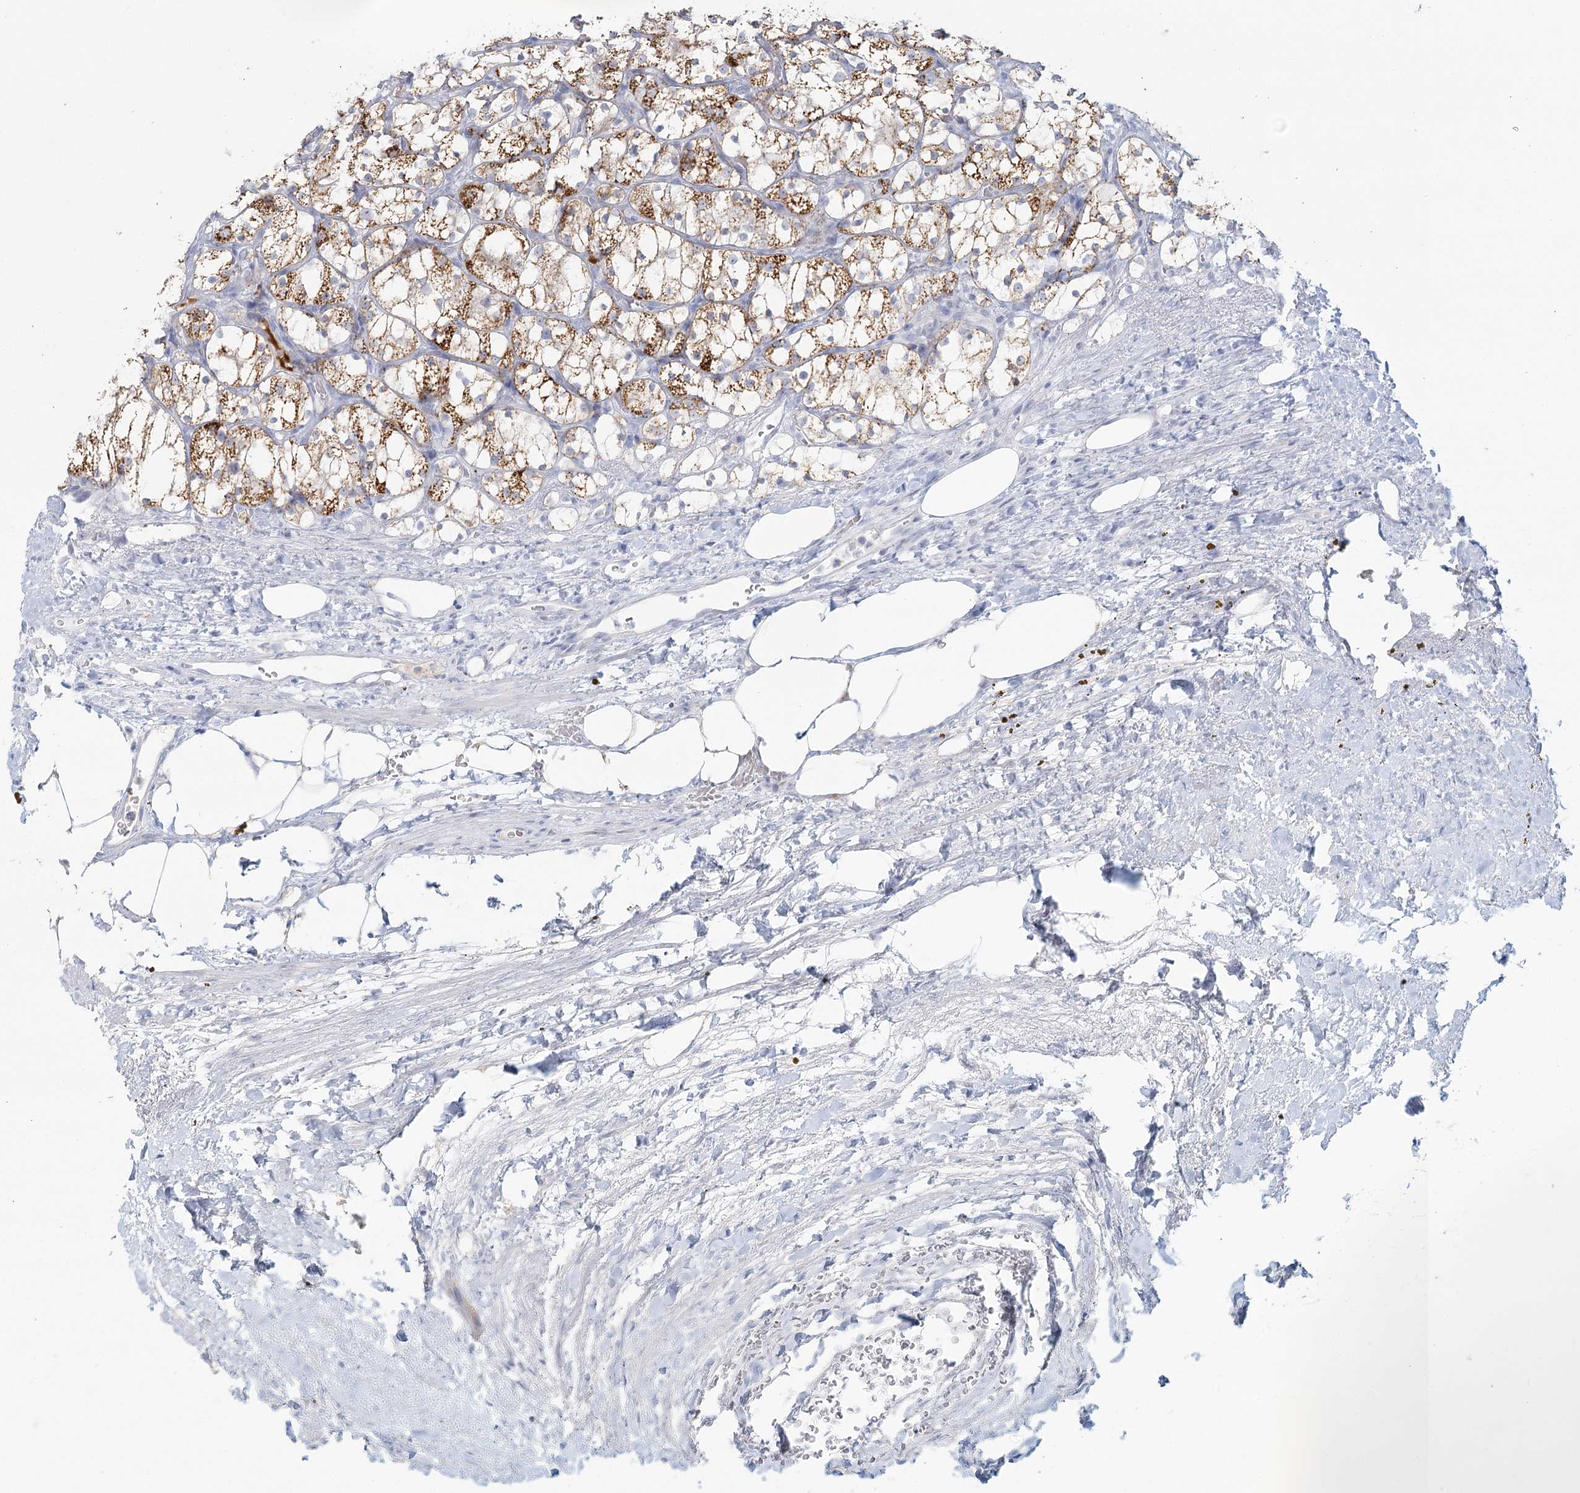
{"staining": {"intensity": "strong", "quantity": "25%-75%", "location": "cytoplasmic/membranous"}, "tissue": "renal cancer", "cell_type": "Tumor cells", "image_type": "cancer", "snomed": [{"axis": "morphology", "description": "Adenocarcinoma, NOS"}, {"axis": "topography", "description": "Kidney"}], "caption": "Protein expression analysis of human renal adenocarcinoma reveals strong cytoplasmic/membranous expression in approximately 25%-75% of tumor cells.", "gene": "DMGDH", "patient": {"sex": "female", "age": 69}}